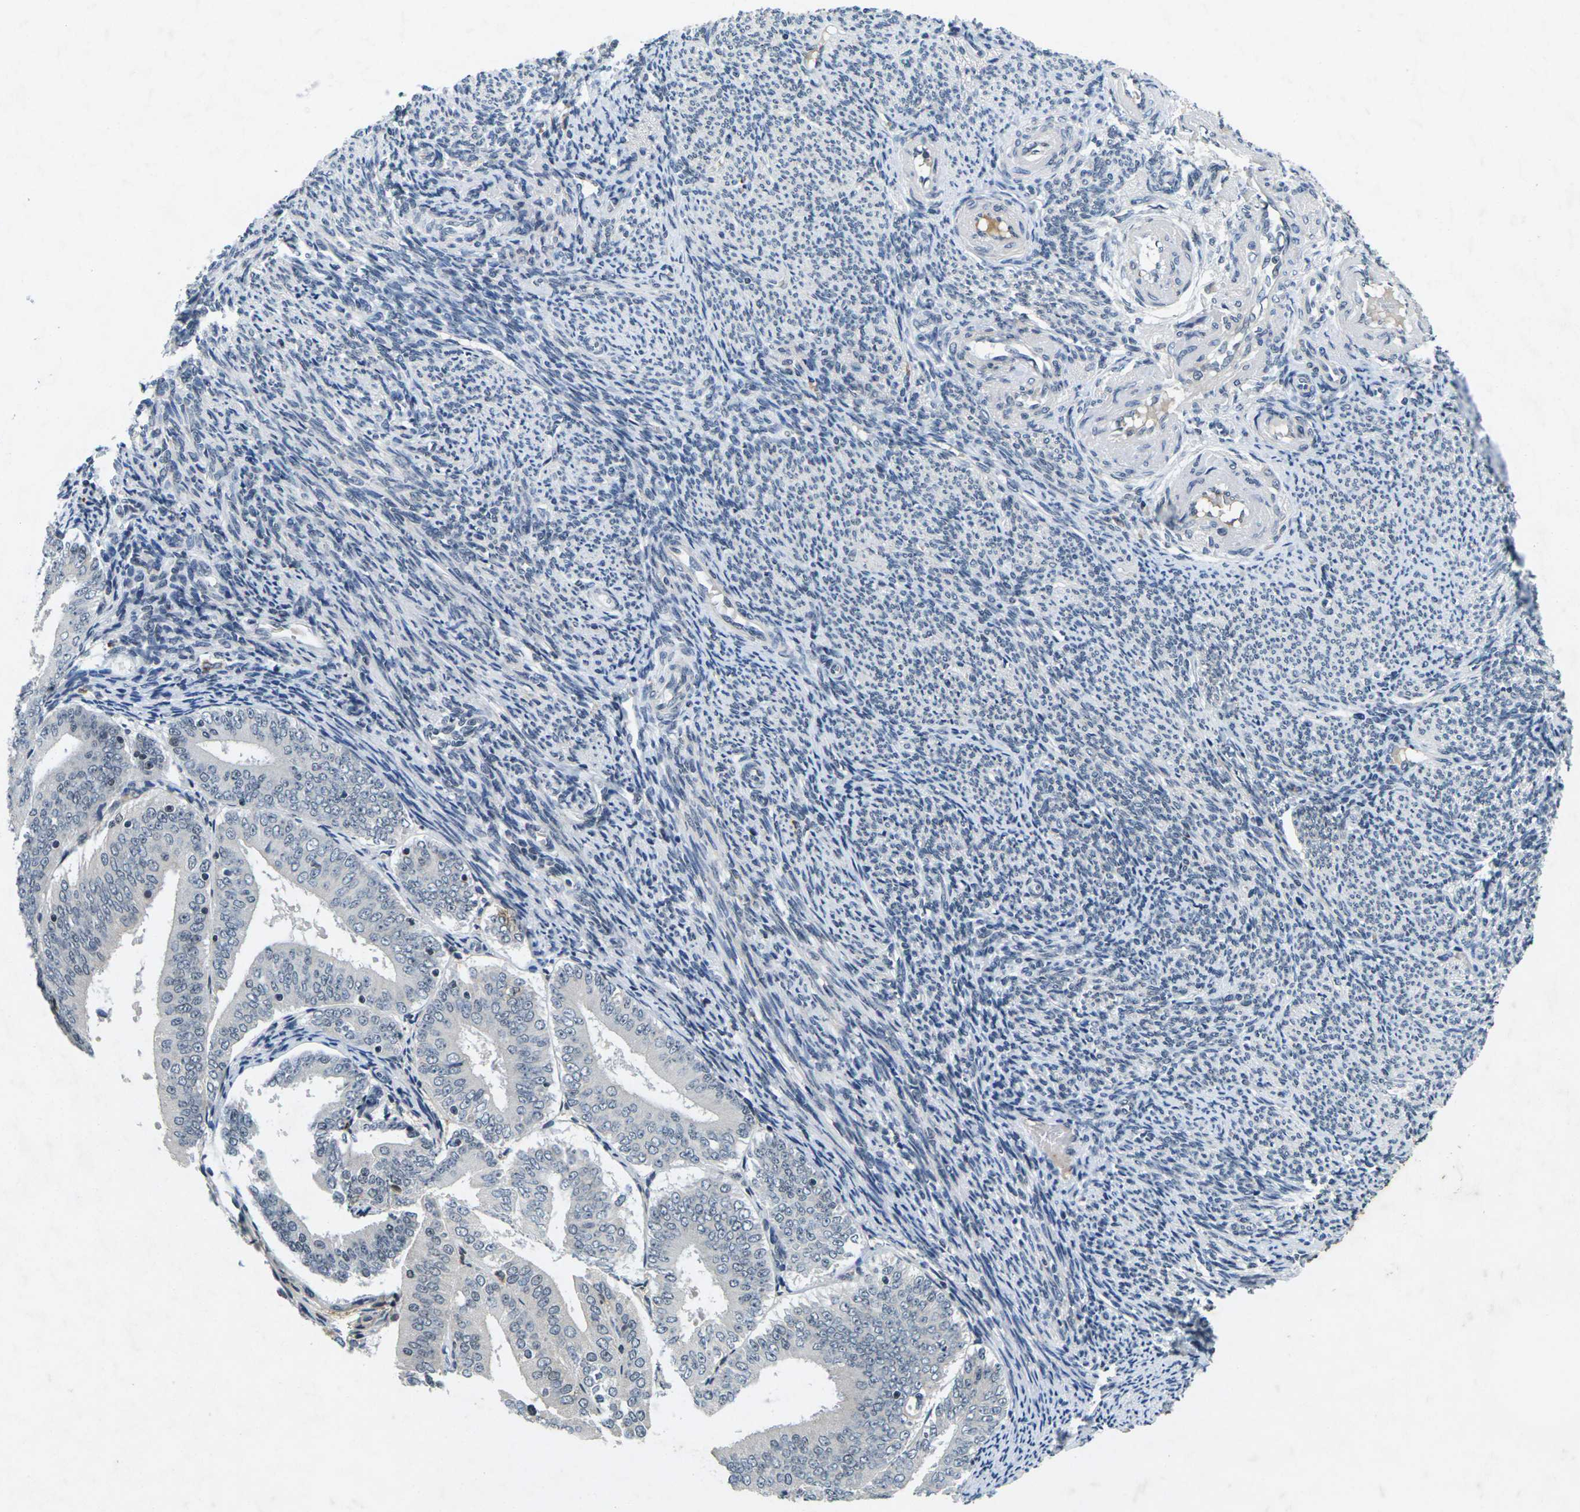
{"staining": {"intensity": "negative", "quantity": "none", "location": "none"}, "tissue": "endometrial cancer", "cell_type": "Tumor cells", "image_type": "cancer", "snomed": [{"axis": "morphology", "description": "Adenocarcinoma, NOS"}, {"axis": "topography", "description": "Endometrium"}], "caption": "High magnification brightfield microscopy of endometrial cancer stained with DAB (brown) and counterstained with hematoxylin (blue): tumor cells show no significant positivity. (Stains: DAB (3,3'-diaminobenzidine) IHC with hematoxylin counter stain, Microscopy: brightfield microscopy at high magnification).", "gene": "C1QC", "patient": {"sex": "female", "age": 63}}